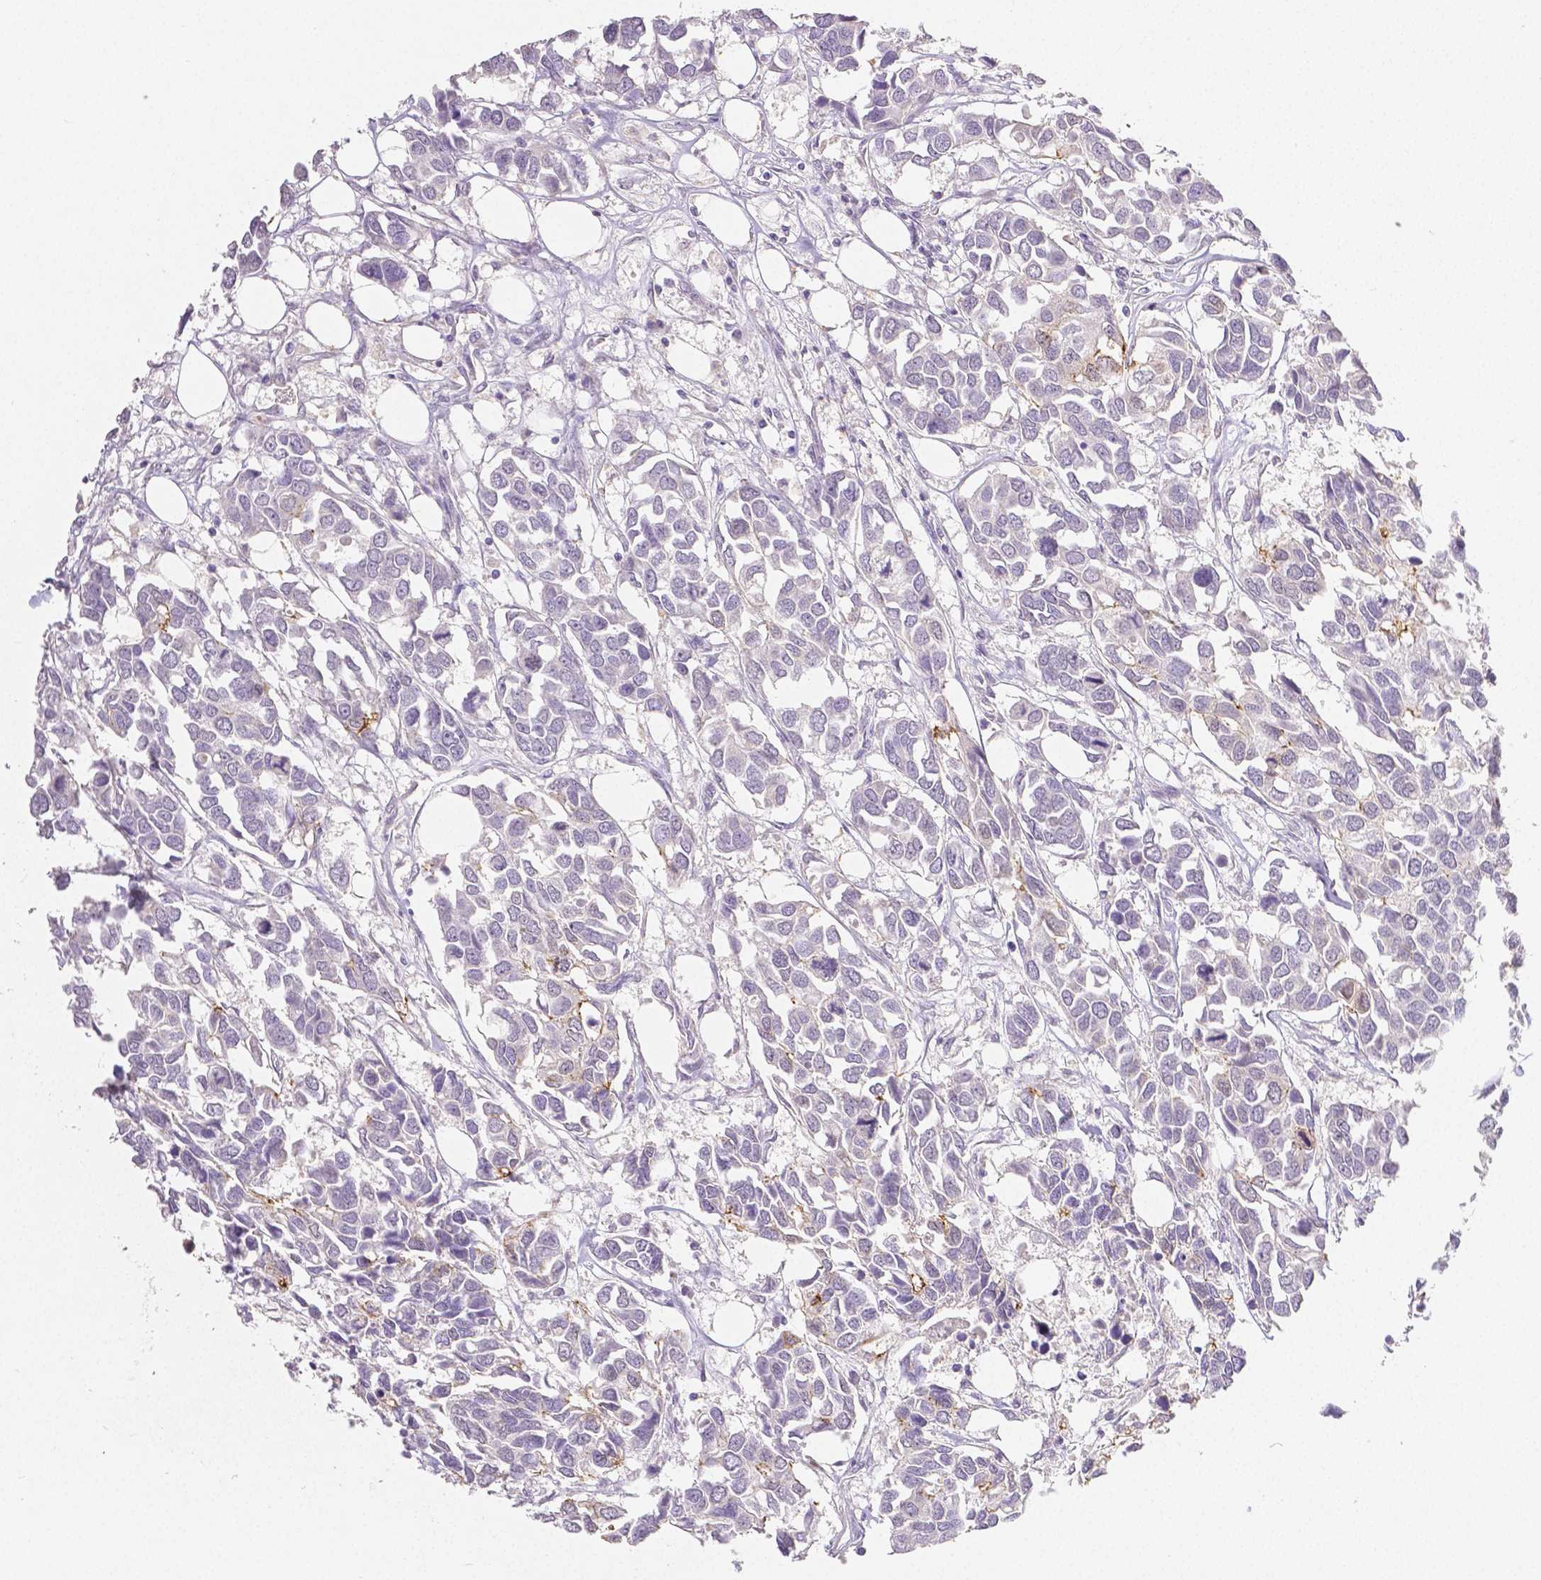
{"staining": {"intensity": "negative", "quantity": "none", "location": "none"}, "tissue": "breast cancer", "cell_type": "Tumor cells", "image_type": "cancer", "snomed": [{"axis": "morphology", "description": "Duct carcinoma"}, {"axis": "topography", "description": "Breast"}], "caption": "Tumor cells are negative for protein expression in human breast cancer.", "gene": "OCLN", "patient": {"sex": "female", "age": 83}}